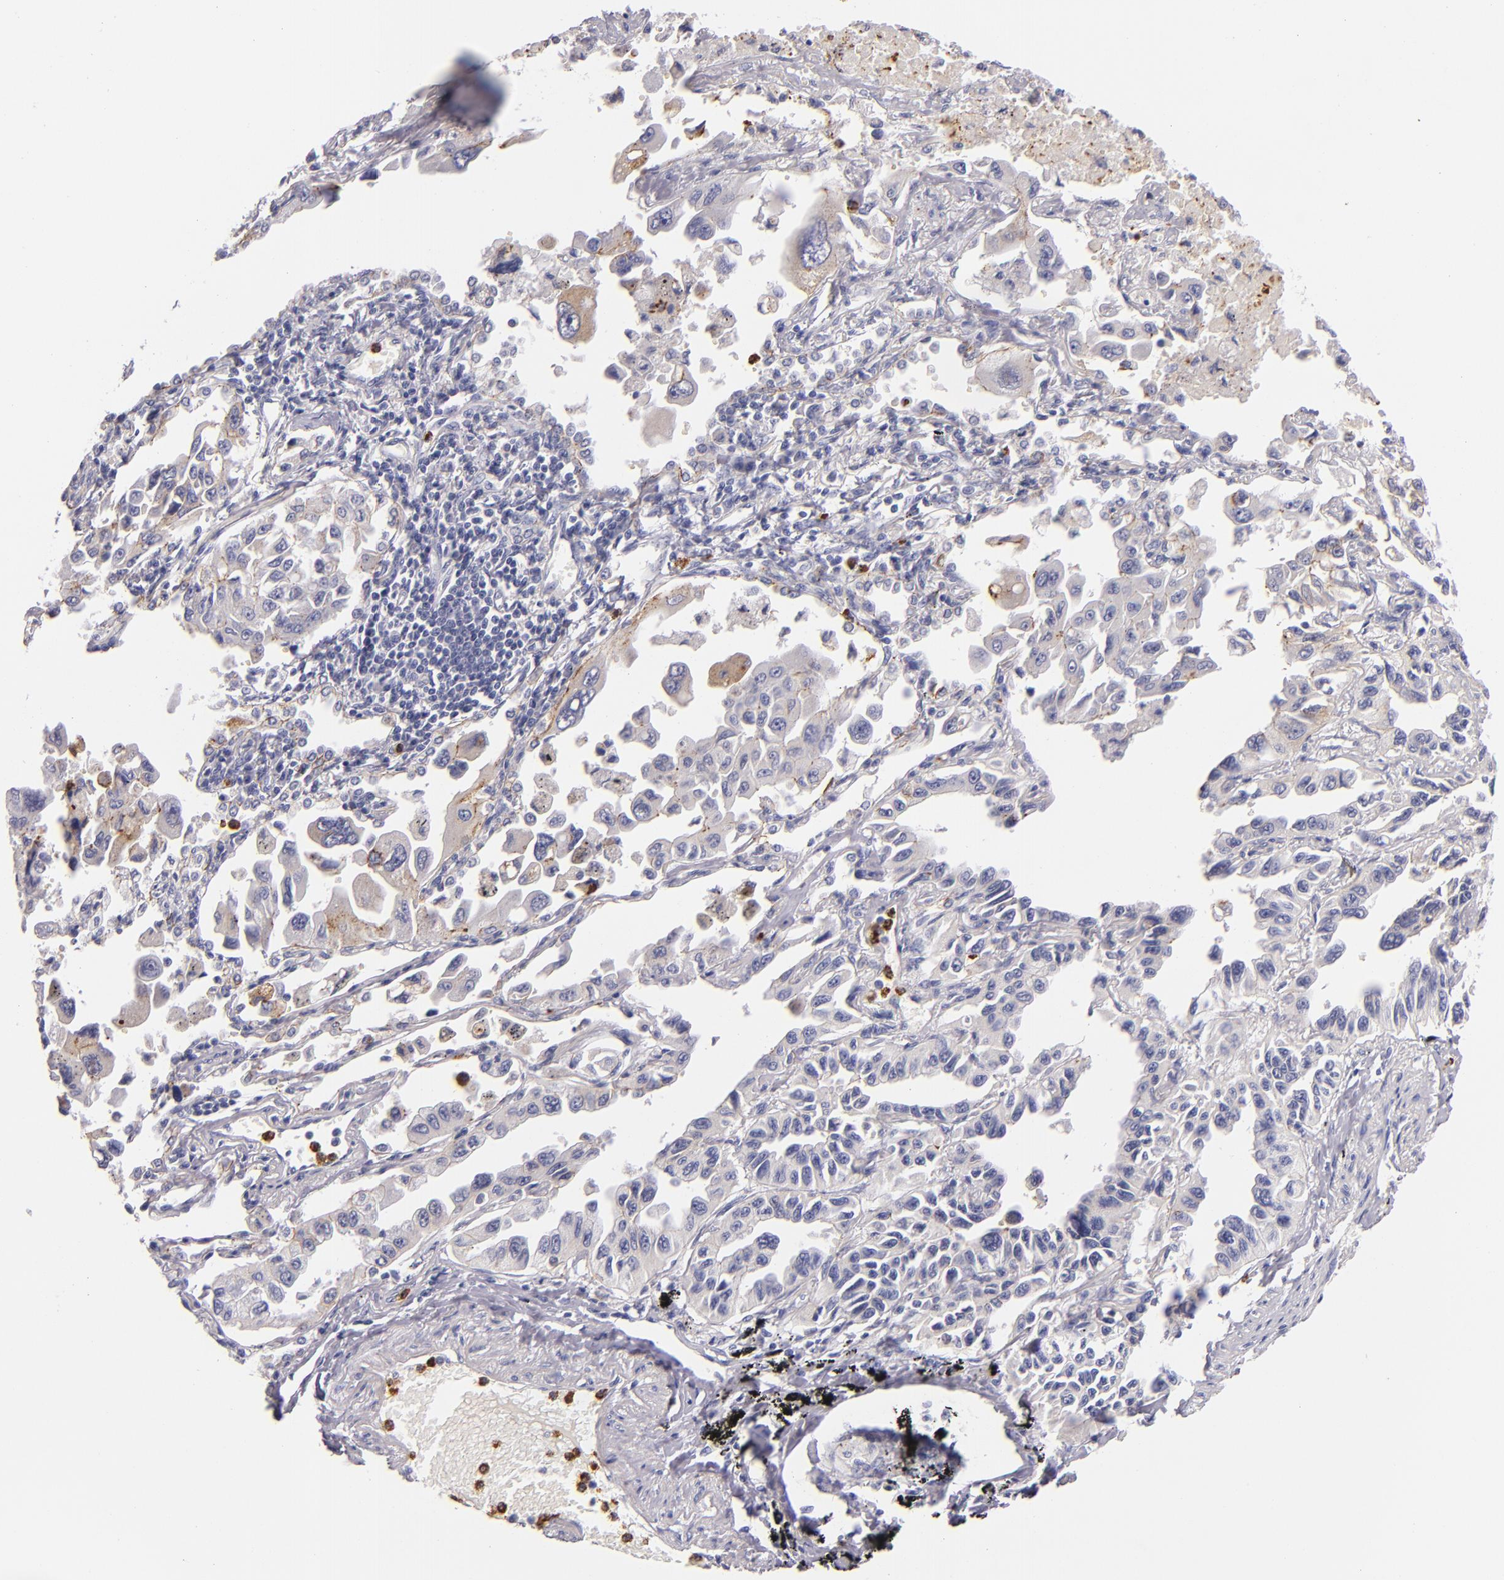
{"staining": {"intensity": "weak", "quantity": "<25%", "location": "cytoplasmic/membranous"}, "tissue": "lung cancer", "cell_type": "Tumor cells", "image_type": "cancer", "snomed": [{"axis": "morphology", "description": "Adenocarcinoma, NOS"}, {"axis": "topography", "description": "Lung"}], "caption": "Lung cancer (adenocarcinoma) was stained to show a protein in brown. There is no significant staining in tumor cells.", "gene": "CDH3", "patient": {"sex": "male", "age": 64}}